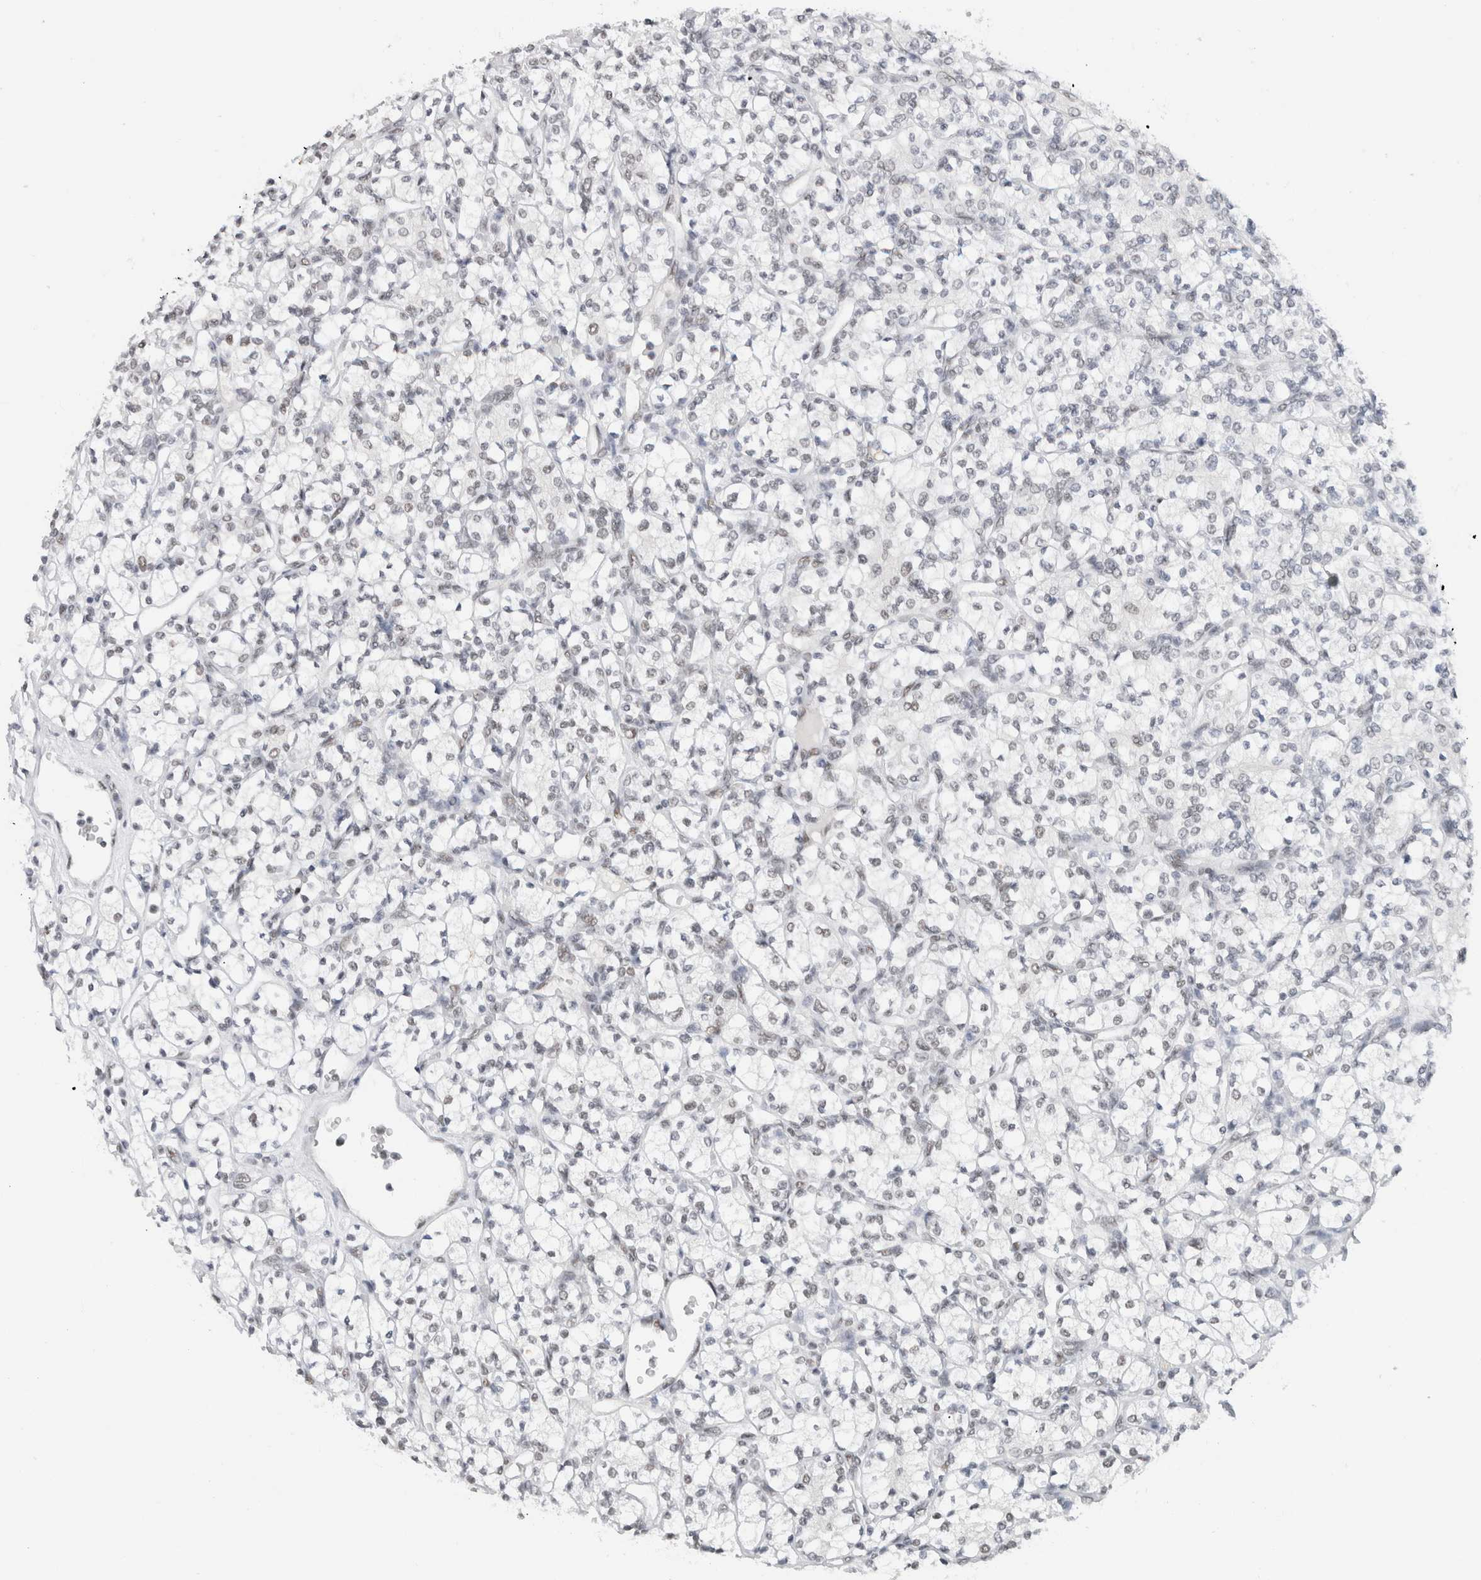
{"staining": {"intensity": "negative", "quantity": "none", "location": "none"}, "tissue": "renal cancer", "cell_type": "Tumor cells", "image_type": "cancer", "snomed": [{"axis": "morphology", "description": "Adenocarcinoma, NOS"}, {"axis": "topography", "description": "Kidney"}], "caption": "The photomicrograph shows no staining of tumor cells in renal cancer (adenocarcinoma).", "gene": "COPS7A", "patient": {"sex": "male", "age": 77}}